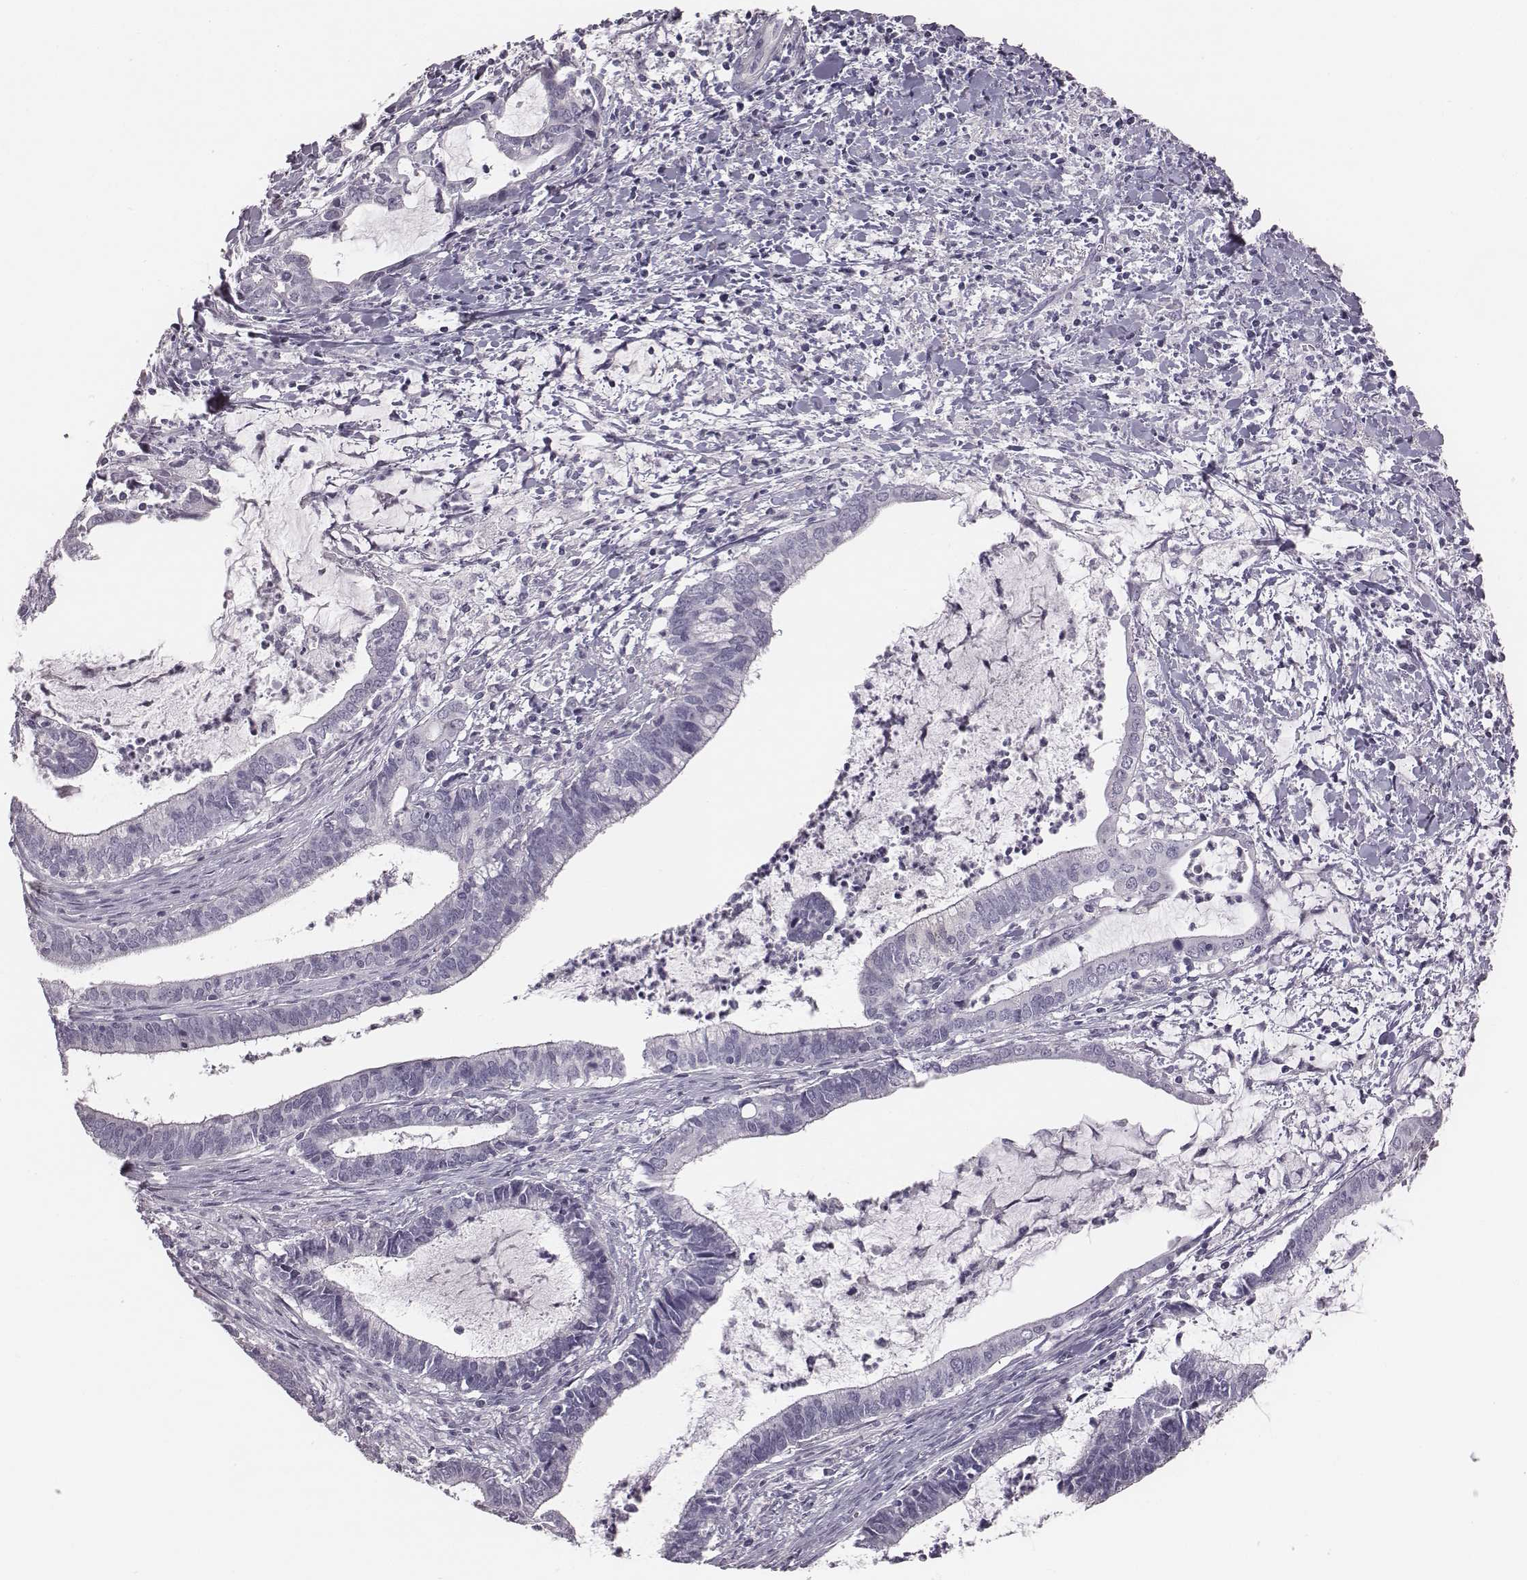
{"staining": {"intensity": "negative", "quantity": "none", "location": "none"}, "tissue": "cervical cancer", "cell_type": "Tumor cells", "image_type": "cancer", "snomed": [{"axis": "morphology", "description": "Adenocarcinoma, NOS"}, {"axis": "topography", "description": "Cervix"}], "caption": "The IHC photomicrograph has no significant staining in tumor cells of cervical adenocarcinoma tissue.", "gene": "C6orf58", "patient": {"sex": "female", "age": 42}}